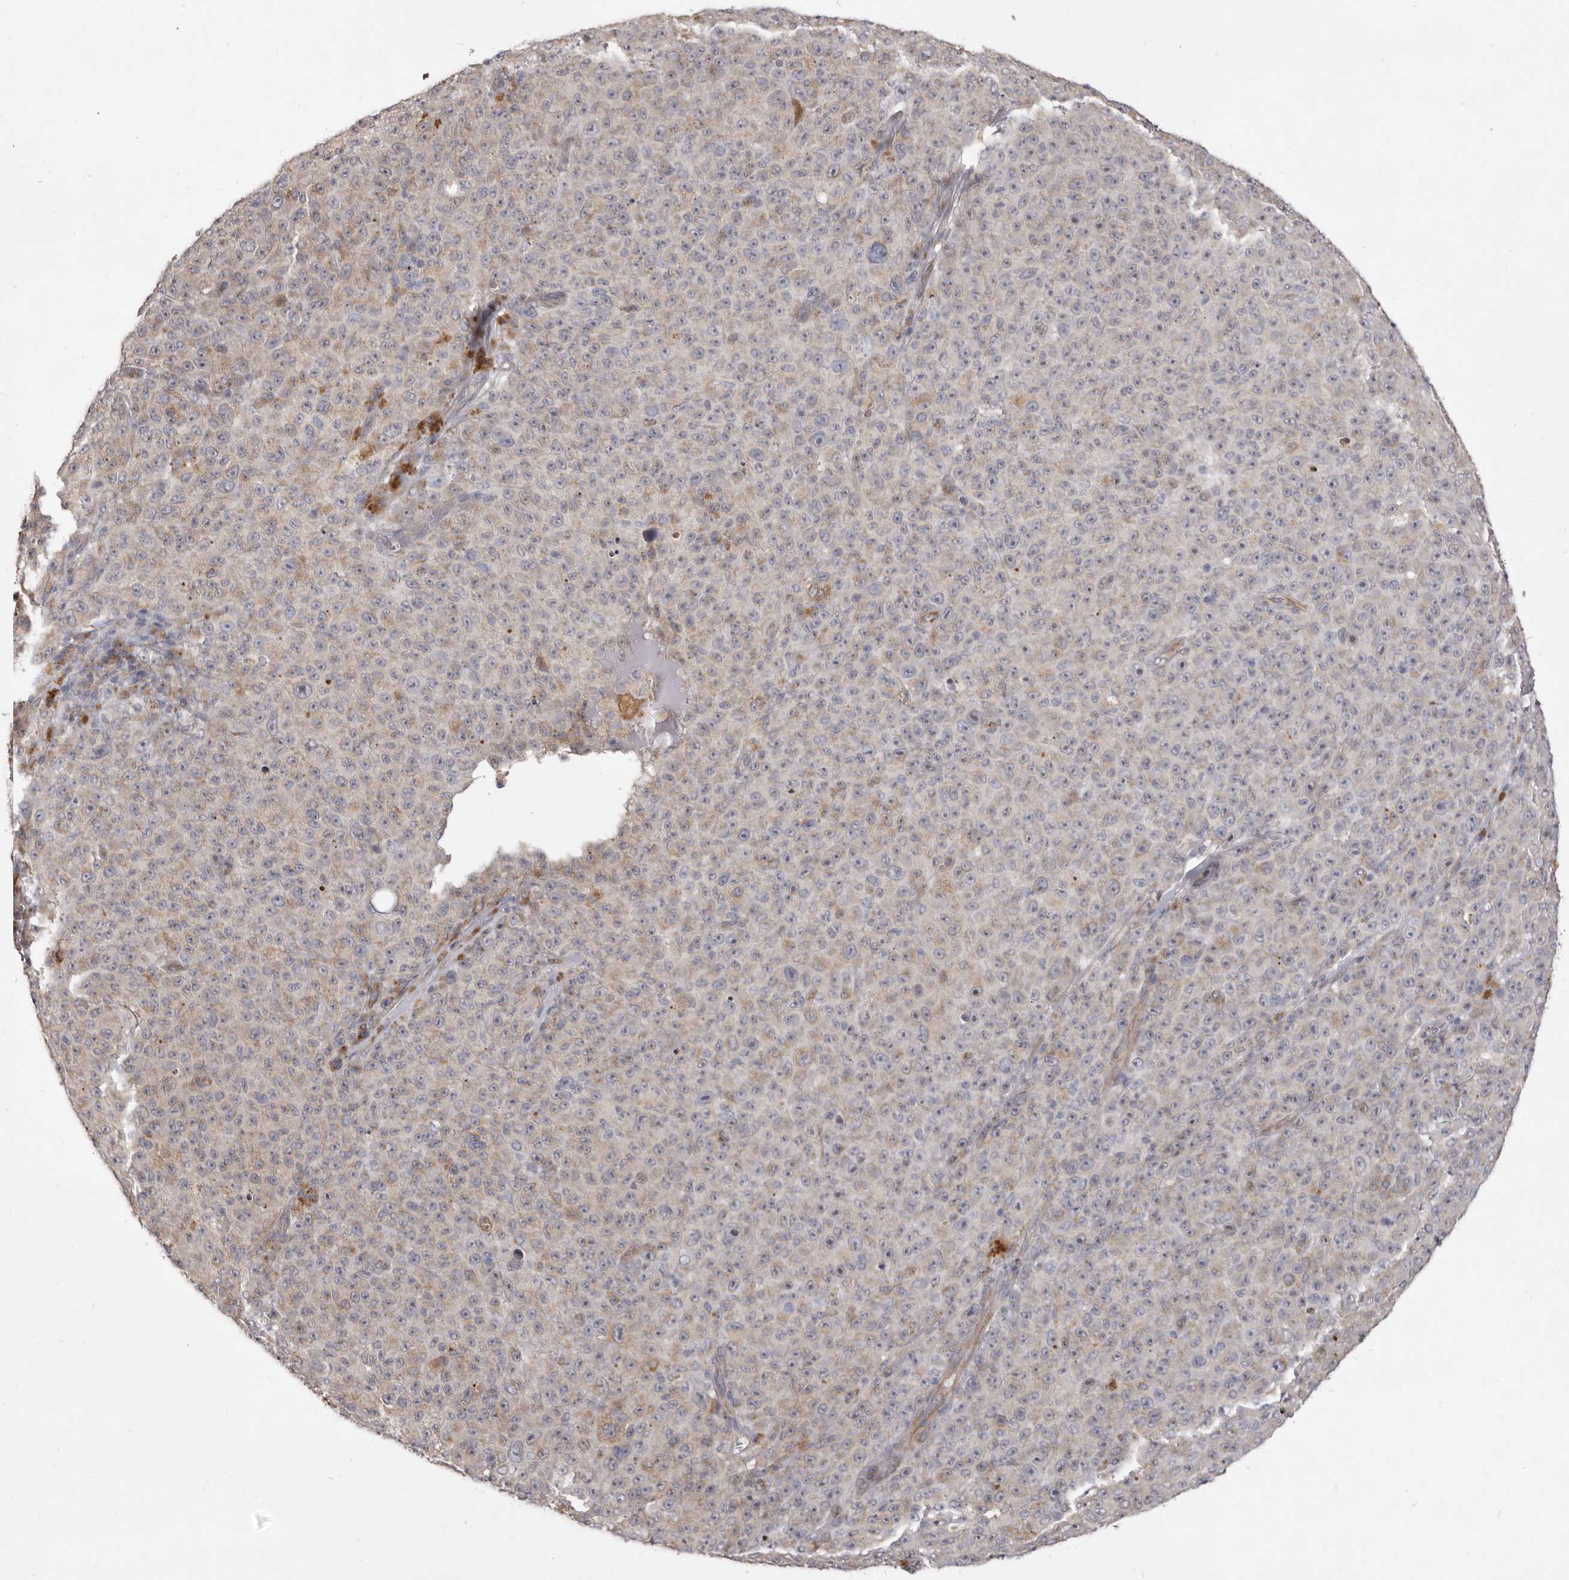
{"staining": {"intensity": "weak", "quantity": "<25%", "location": "cytoplasmic/membranous"}, "tissue": "melanoma", "cell_type": "Tumor cells", "image_type": "cancer", "snomed": [{"axis": "morphology", "description": "Malignant melanoma, NOS"}, {"axis": "topography", "description": "Skin"}], "caption": "Tumor cells show no significant staining in melanoma. (DAB IHC, high magnification).", "gene": "VPS45", "patient": {"sex": "female", "age": 82}}